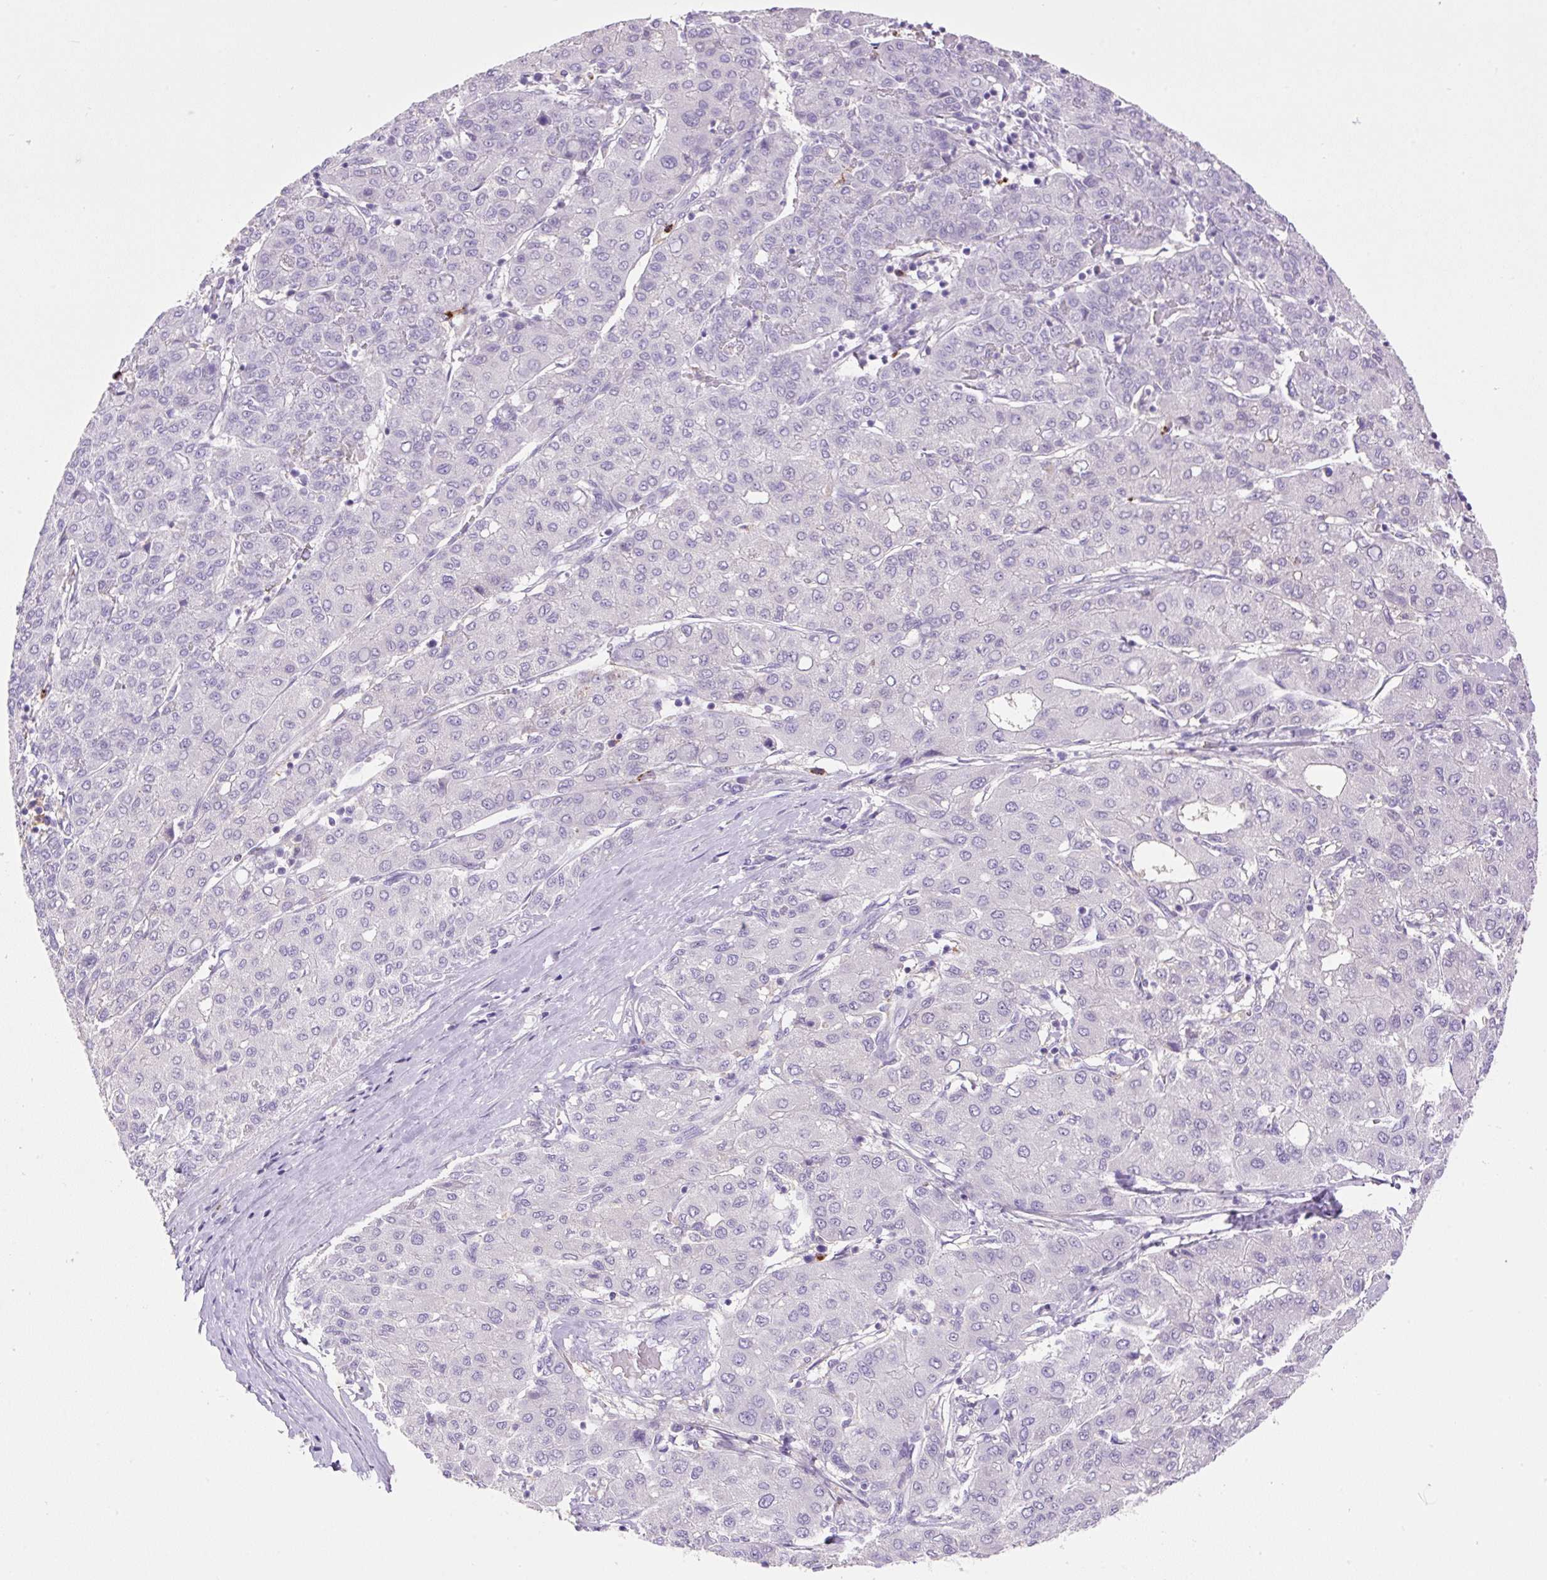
{"staining": {"intensity": "negative", "quantity": "none", "location": "none"}, "tissue": "liver cancer", "cell_type": "Tumor cells", "image_type": "cancer", "snomed": [{"axis": "morphology", "description": "Carcinoma, Hepatocellular, NOS"}, {"axis": "topography", "description": "Liver"}], "caption": "Tumor cells show no significant protein expression in liver cancer.", "gene": "TDRD15", "patient": {"sex": "male", "age": 65}}